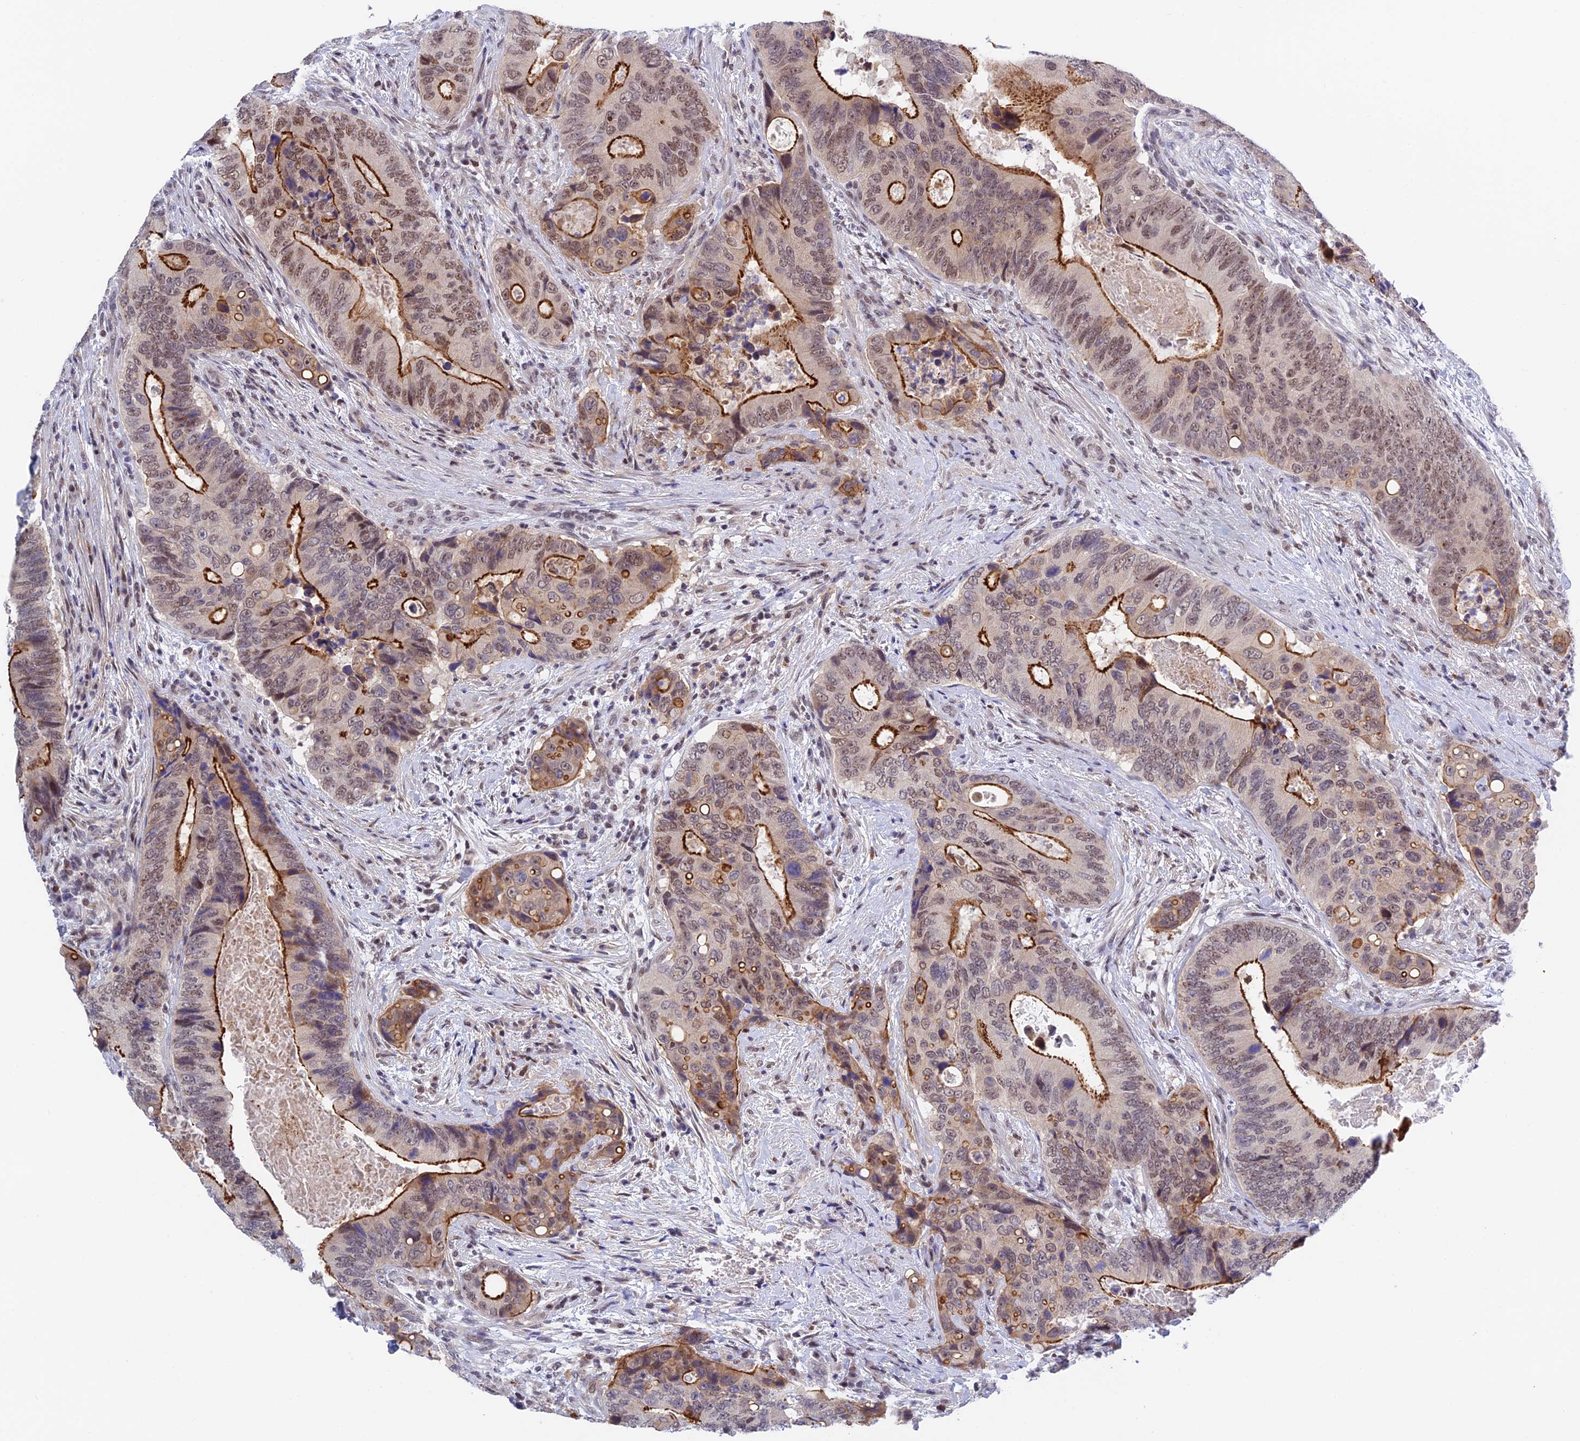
{"staining": {"intensity": "strong", "quantity": "25%-75%", "location": "cytoplasmic/membranous,nuclear"}, "tissue": "colorectal cancer", "cell_type": "Tumor cells", "image_type": "cancer", "snomed": [{"axis": "morphology", "description": "Adenocarcinoma, NOS"}, {"axis": "topography", "description": "Colon"}], "caption": "Immunohistochemical staining of colorectal adenocarcinoma displays high levels of strong cytoplasmic/membranous and nuclear protein staining in approximately 25%-75% of tumor cells.", "gene": "TCEA1", "patient": {"sex": "male", "age": 84}}